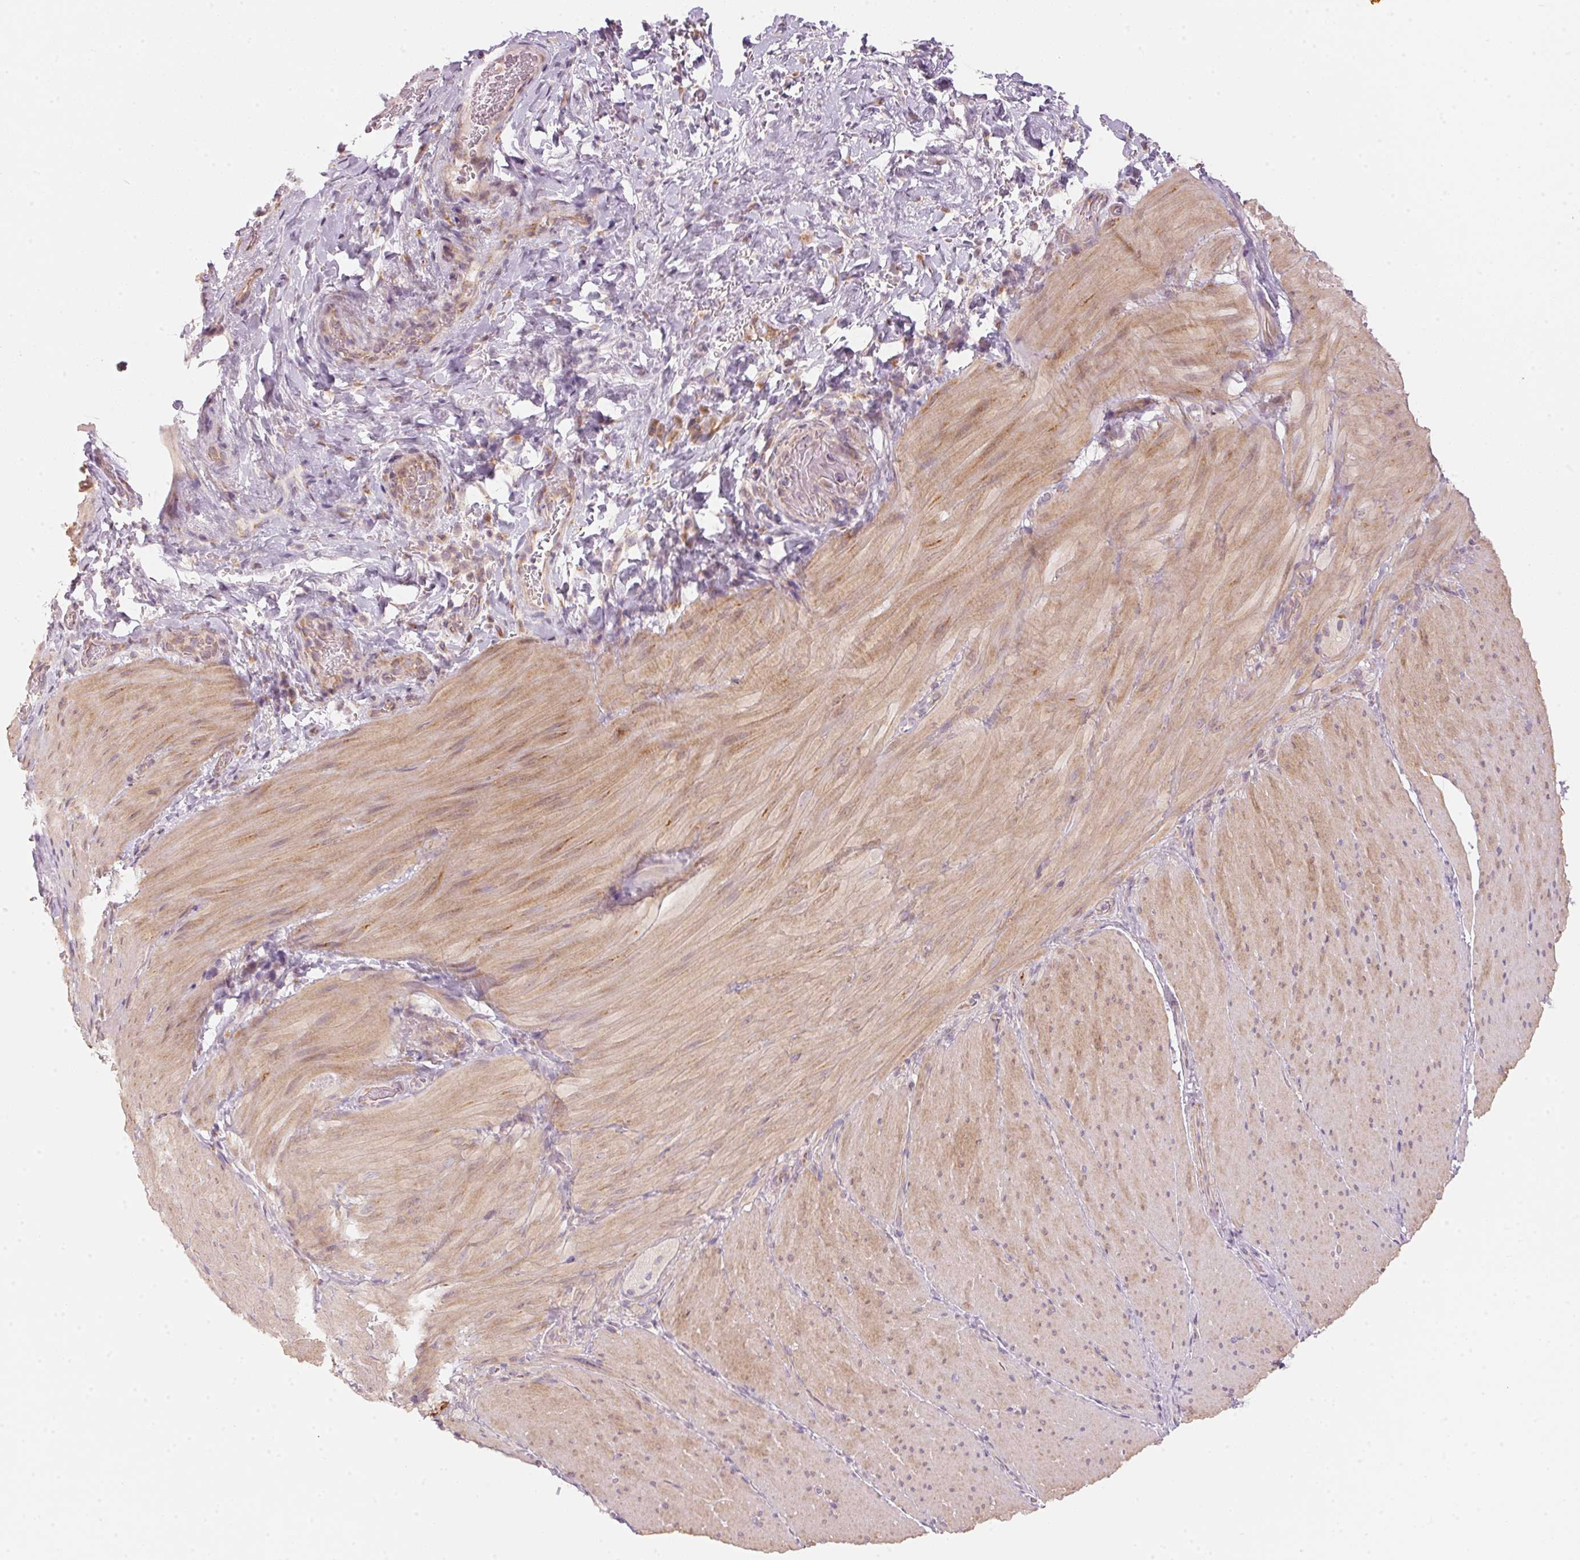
{"staining": {"intensity": "weak", "quantity": "25%-75%", "location": "cytoplasmic/membranous"}, "tissue": "smooth muscle", "cell_type": "Smooth muscle cells", "image_type": "normal", "snomed": [{"axis": "morphology", "description": "Normal tissue, NOS"}, {"axis": "topography", "description": "Smooth muscle"}, {"axis": "topography", "description": "Colon"}], "caption": "This photomicrograph exhibits immunohistochemistry staining of normal smooth muscle, with low weak cytoplasmic/membranous expression in approximately 25%-75% of smooth muscle cells.", "gene": "BLOC1S2", "patient": {"sex": "male", "age": 73}}